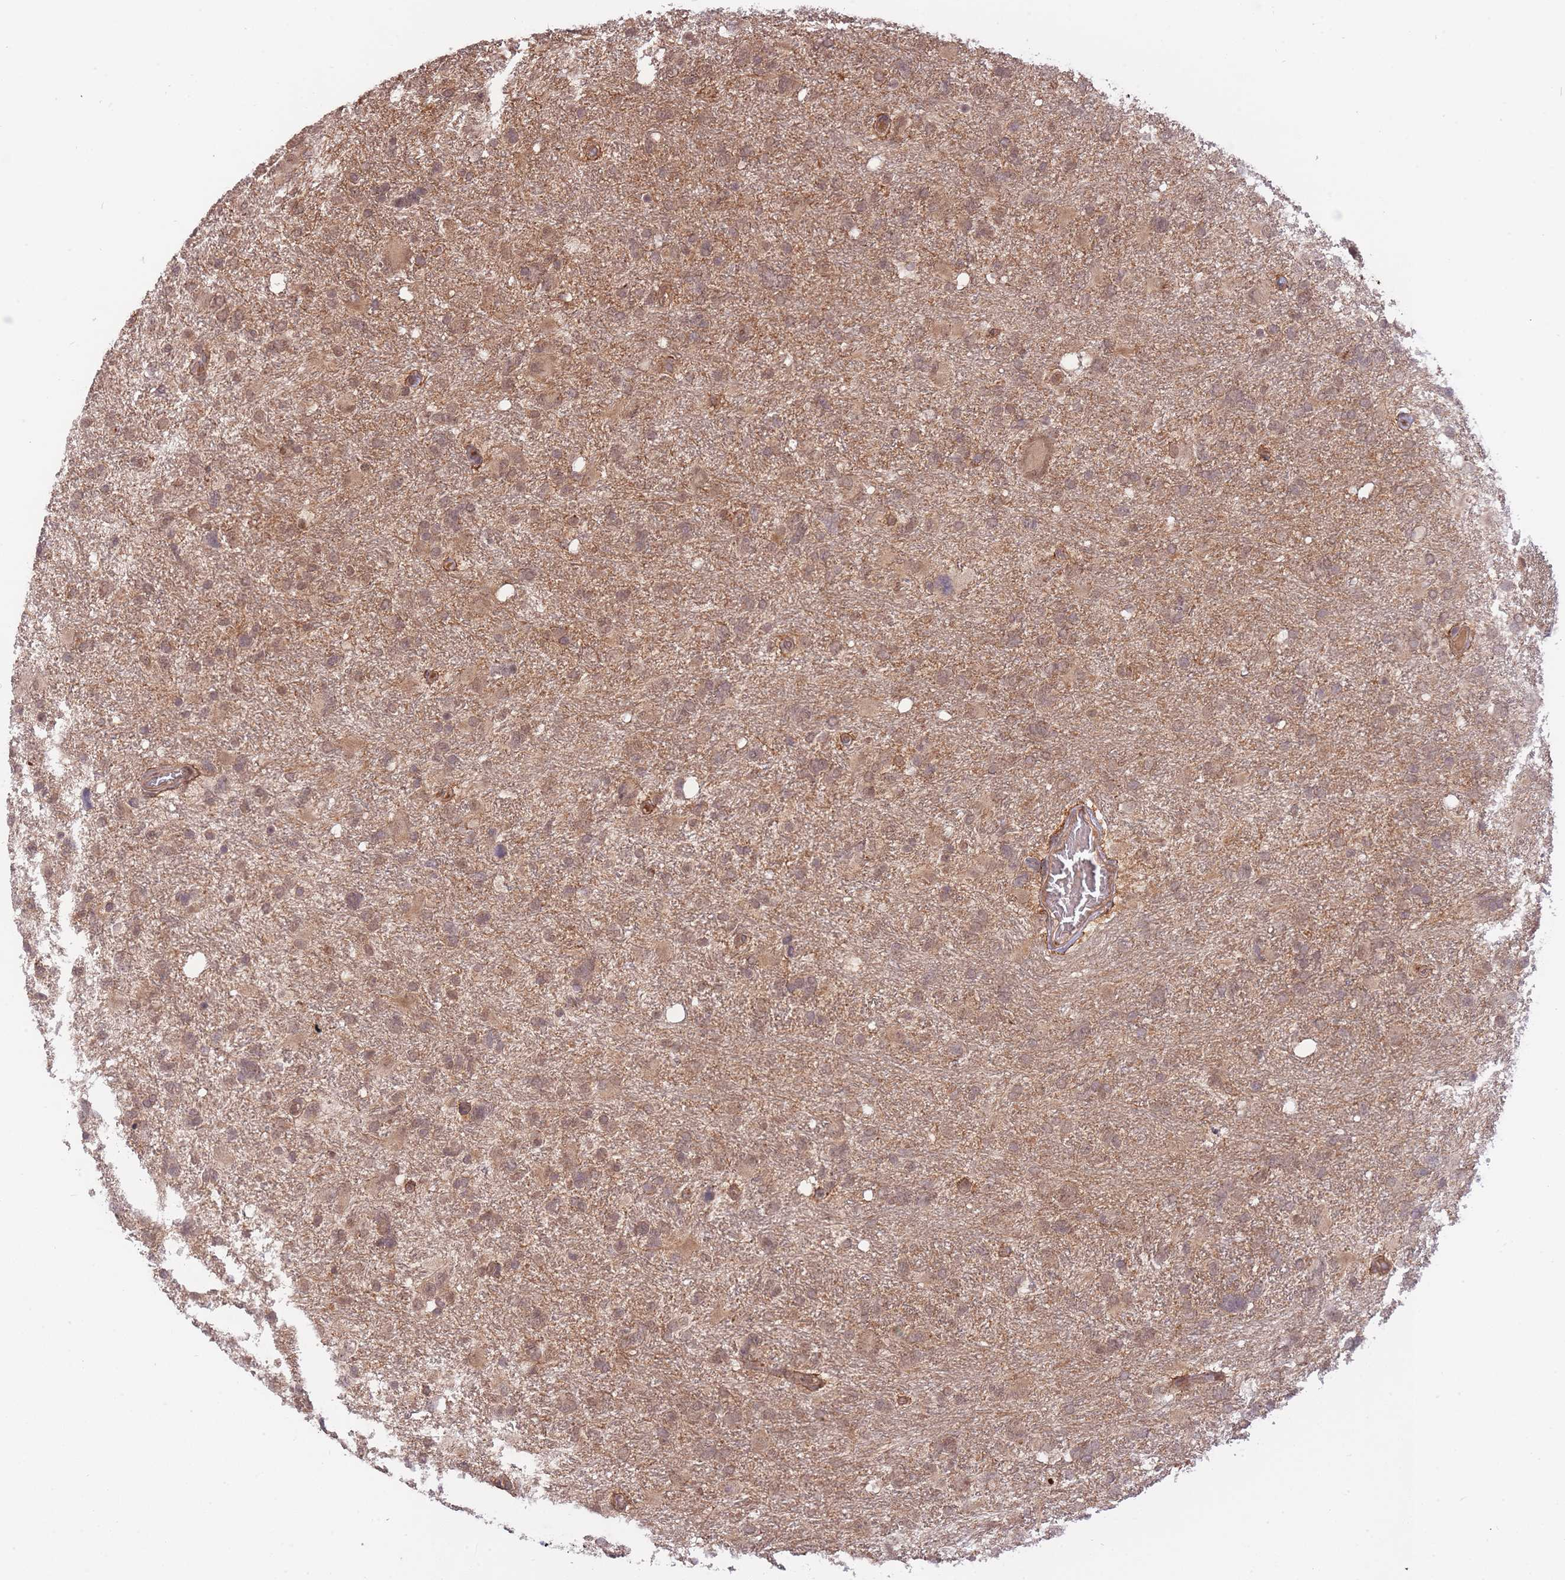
{"staining": {"intensity": "weak", "quantity": ">75%", "location": "cytoplasmic/membranous,nuclear"}, "tissue": "glioma", "cell_type": "Tumor cells", "image_type": "cancer", "snomed": [{"axis": "morphology", "description": "Glioma, malignant, High grade"}, {"axis": "topography", "description": "Brain"}], "caption": "This is an image of immunohistochemistry staining of malignant high-grade glioma, which shows weak expression in the cytoplasmic/membranous and nuclear of tumor cells.", "gene": "SMC6", "patient": {"sex": "male", "age": 61}}